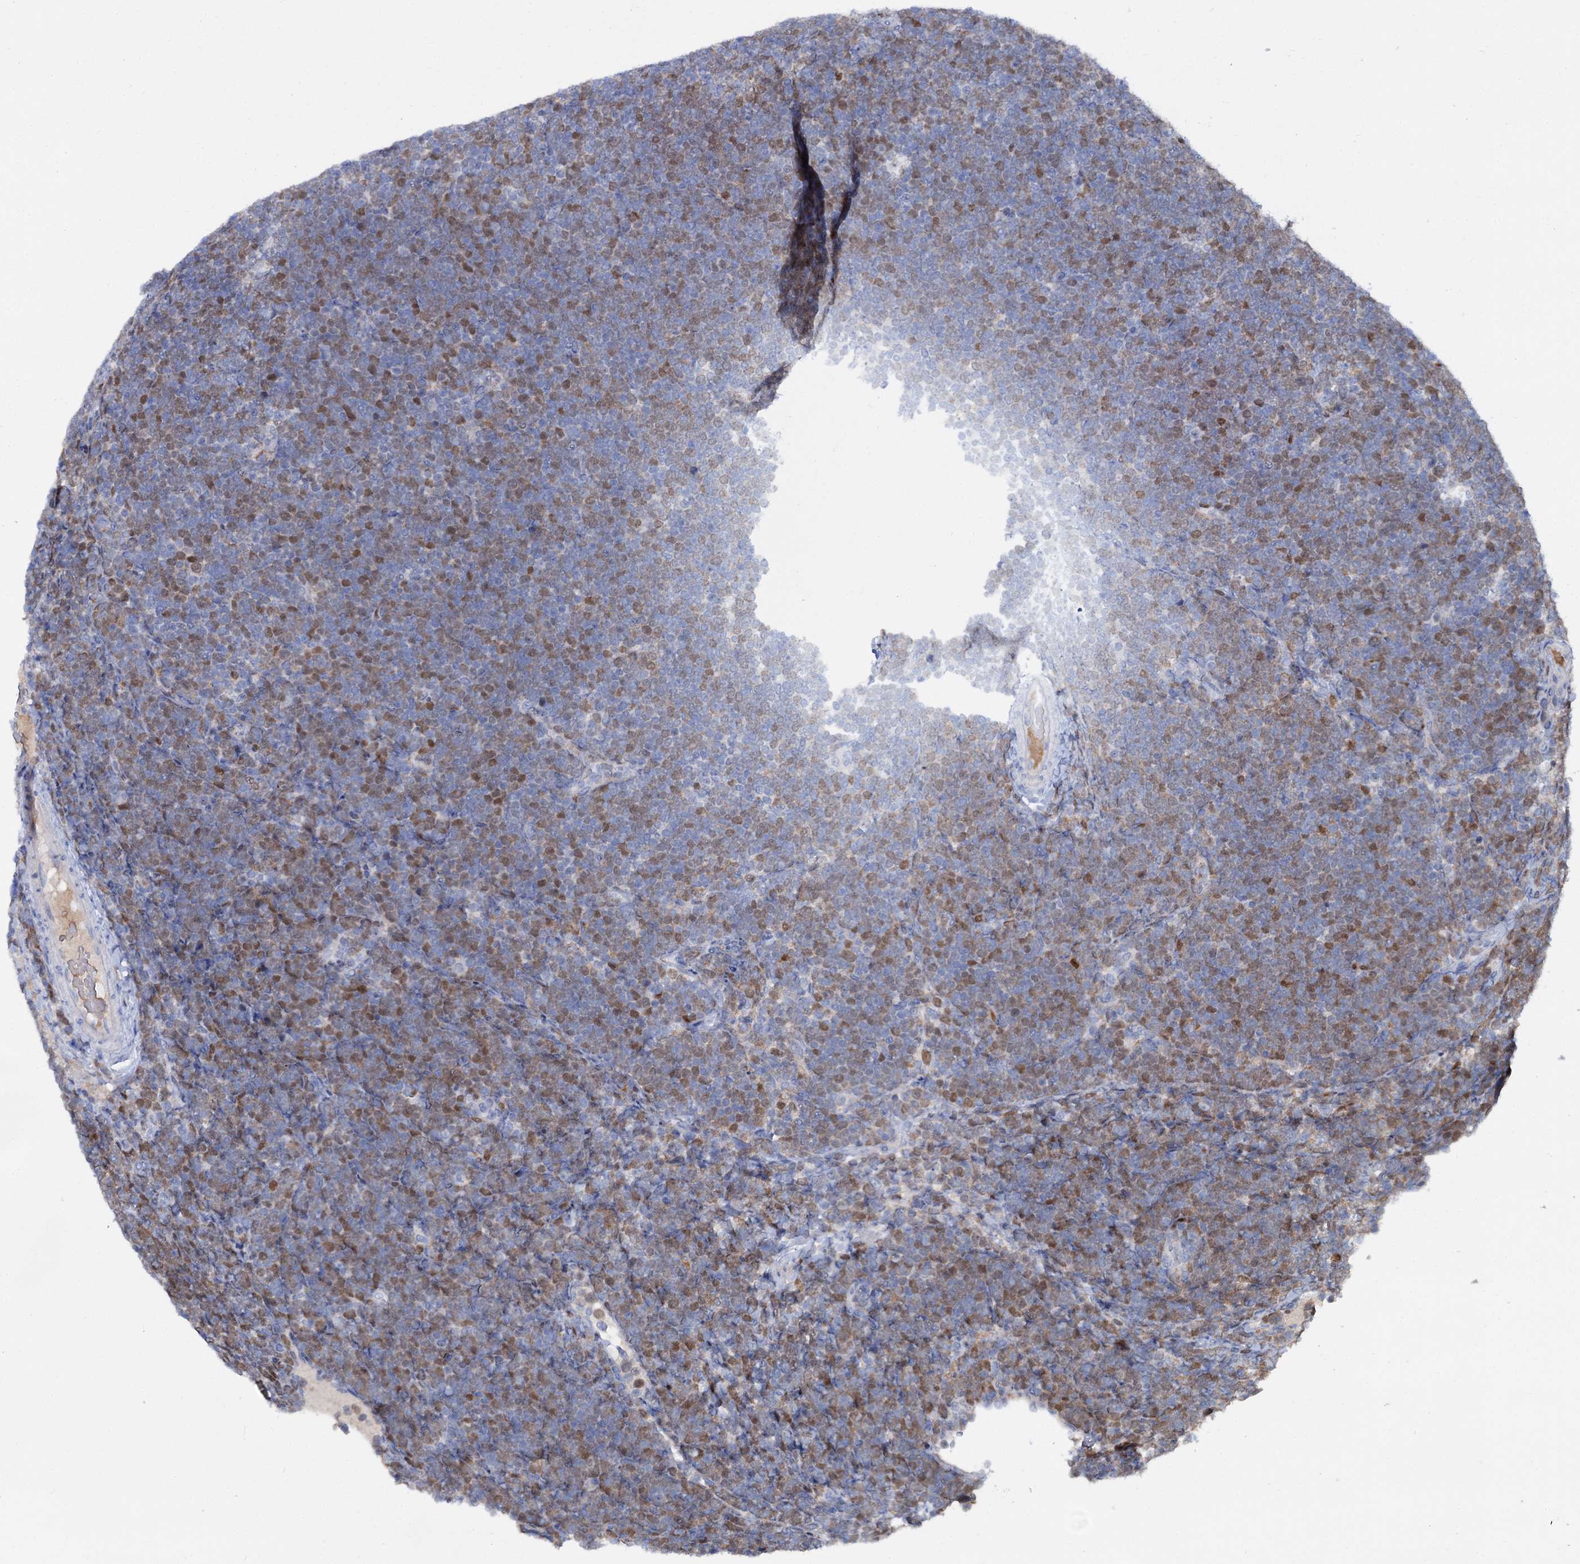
{"staining": {"intensity": "moderate", "quantity": "25%-75%", "location": "nuclear"}, "tissue": "lymphoma", "cell_type": "Tumor cells", "image_type": "cancer", "snomed": [{"axis": "morphology", "description": "Malignant lymphoma, non-Hodgkin's type, High grade"}, {"axis": "topography", "description": "Lymph node"}], "caption": "This is an image of IHC staining of lymphoma, which shows moderate expression in the nuclear of tumor cells.", "gene": "FAM111B", "patient": {"sex": "male", "age": 13}}